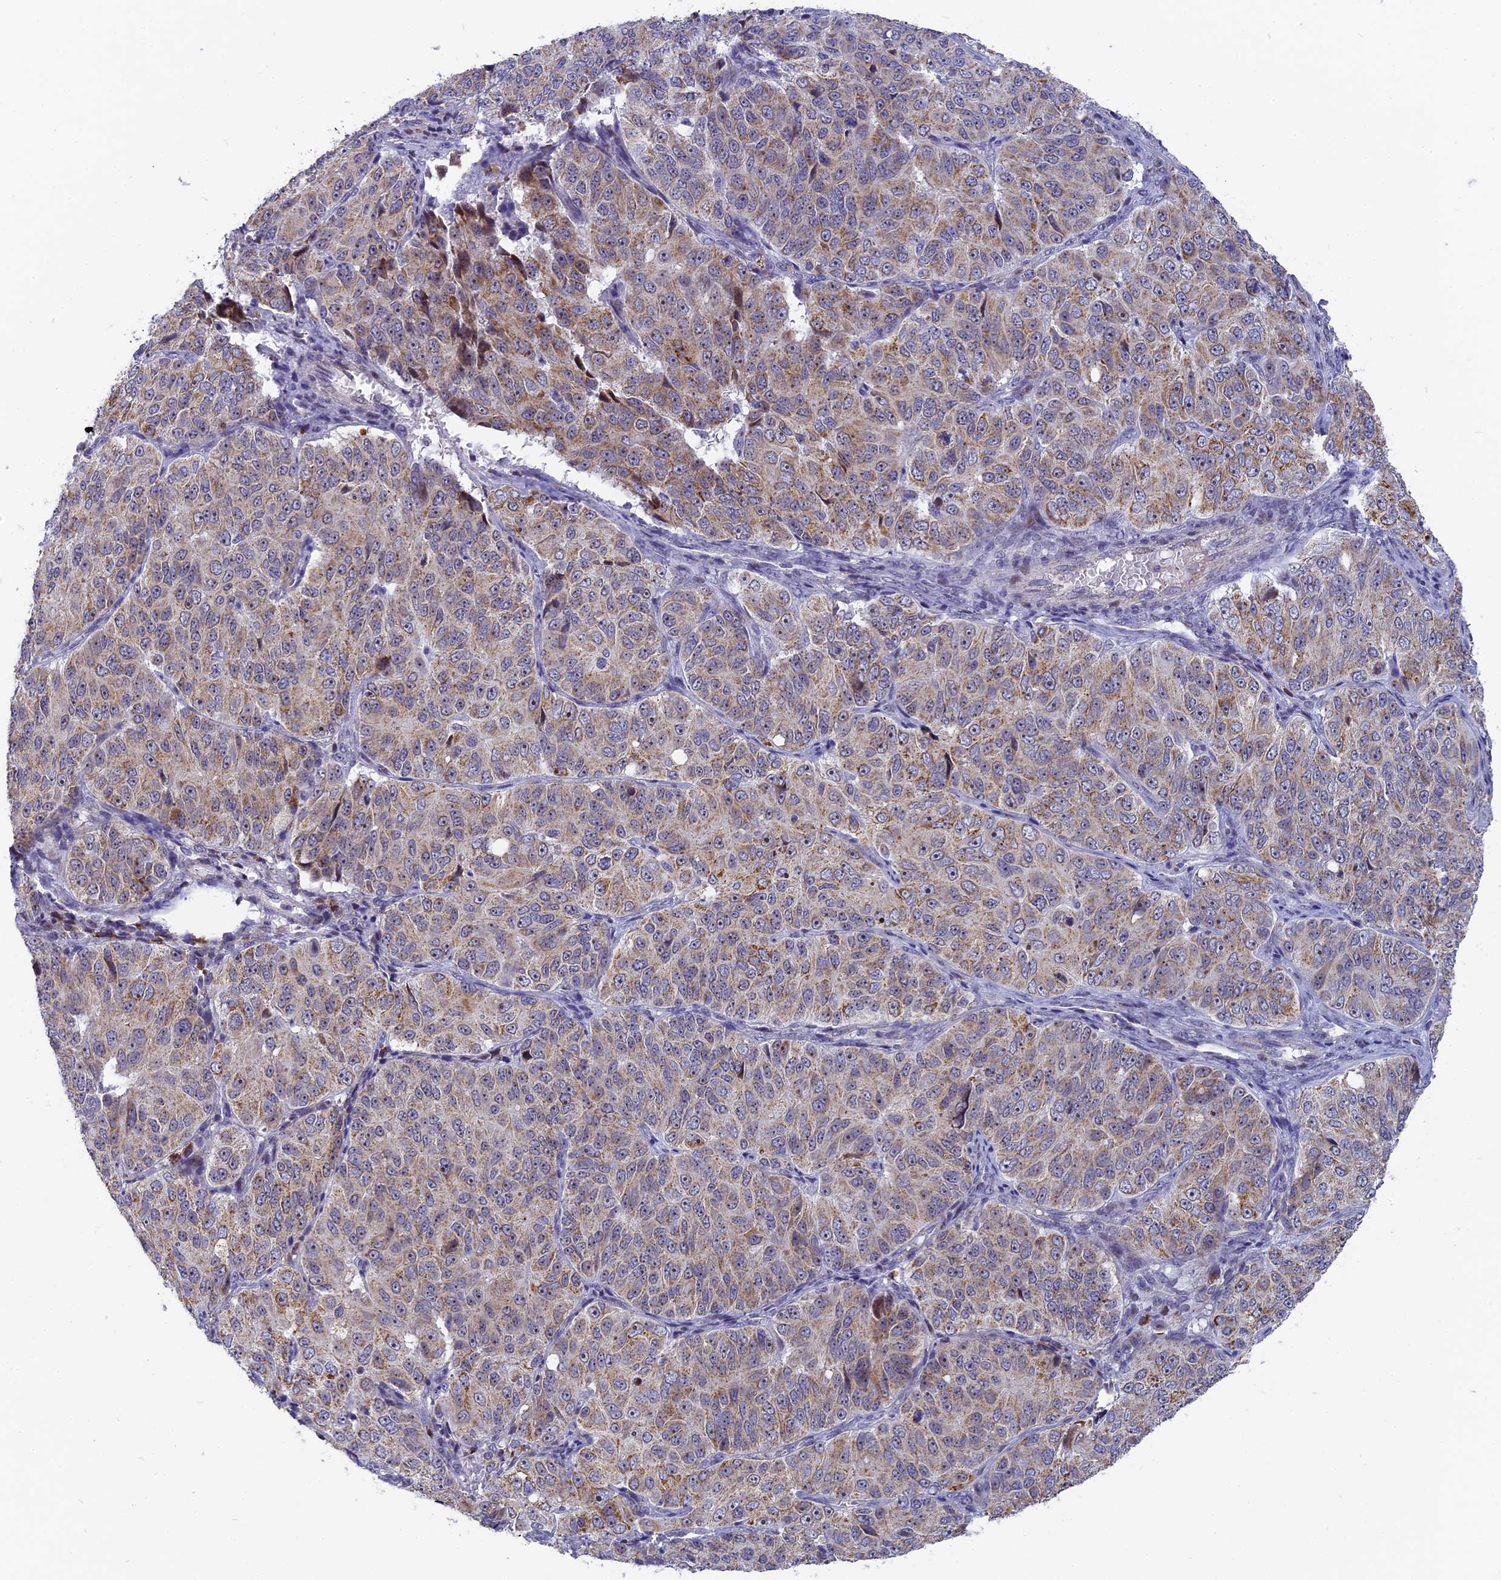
{"staining": {"intensity": "weak", "quantity": ">75%", "location": "cytoplasmic/membranous"}, "tissue": "ovarian cancer", "cell_type": "Tumor cells", "image_type": "cancer", "snomed": [{"axis": "morphology", "description": "Carcinoma, endometroid"}, {"axis": "topography", "description": "Ovary"}], "caption": "Ovarian cancer stained with IHC shows weak cytoplasmic/membranous staining in about >75% of tumor cells.", "gene": "DTWD1", "patient": {"sex": "female", "age": 51}}